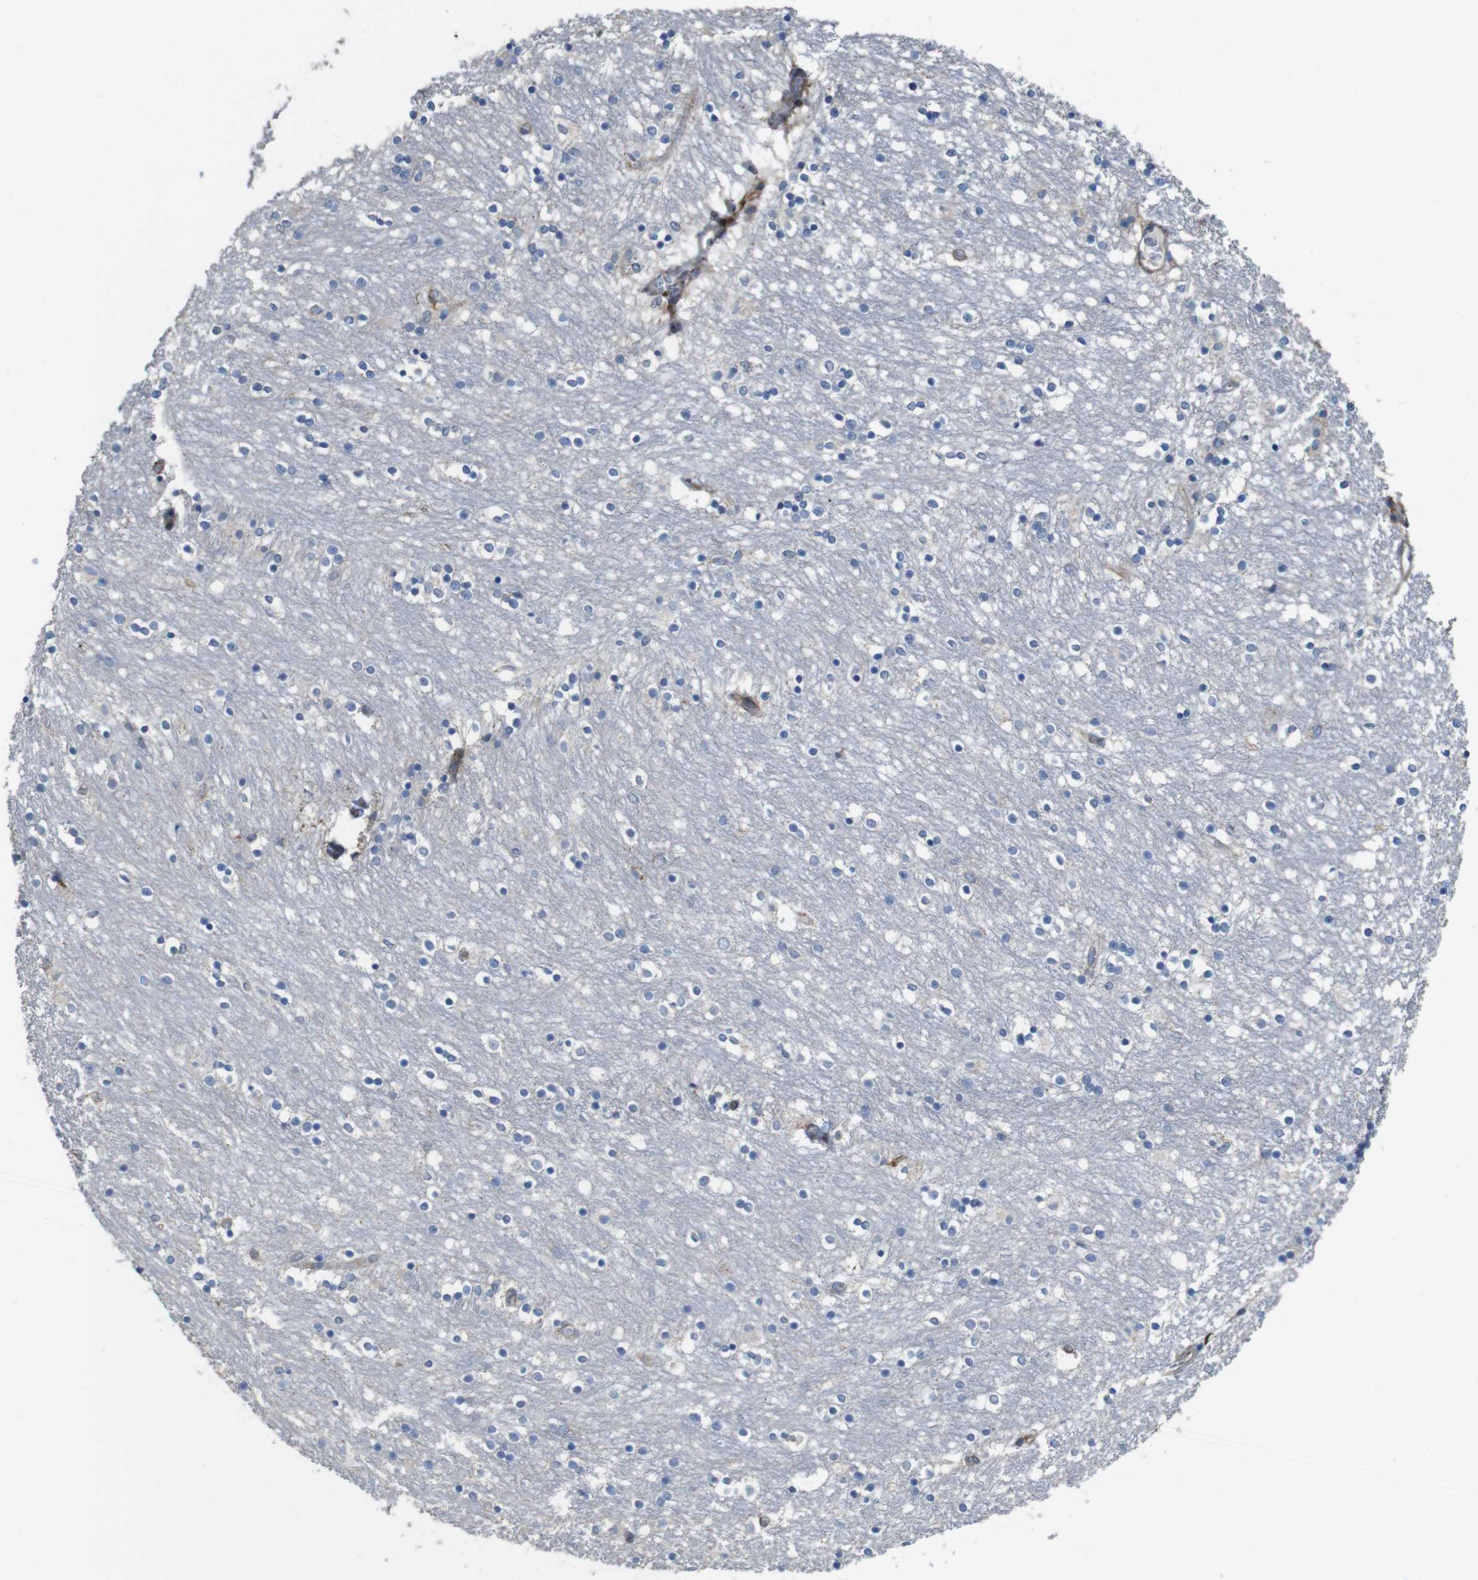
{"staining": {"intensity": "negative", "quantity": "none", "location": "none"}, "tissue": "caudate", "cell_type": "Glial cells", "image_type": "normal", "snomed": [{"axis": "morphology", "description": "Normal tissue, NOS"}, {"axis": "topography", "description": "Lateral ventricle wall"}], "caption": "This histopathology image is of benign caudate stained with immunohistochemistry (IHC) to label a protein in brown with the nuclei are counter-stained blue. There is no staining in glial cells. (DAB immunohistochemistry visualized using brightfield microscopy, high magnification).", "gene": "PCOLCE2", "patient": {"sex": "female", "age": 54}}